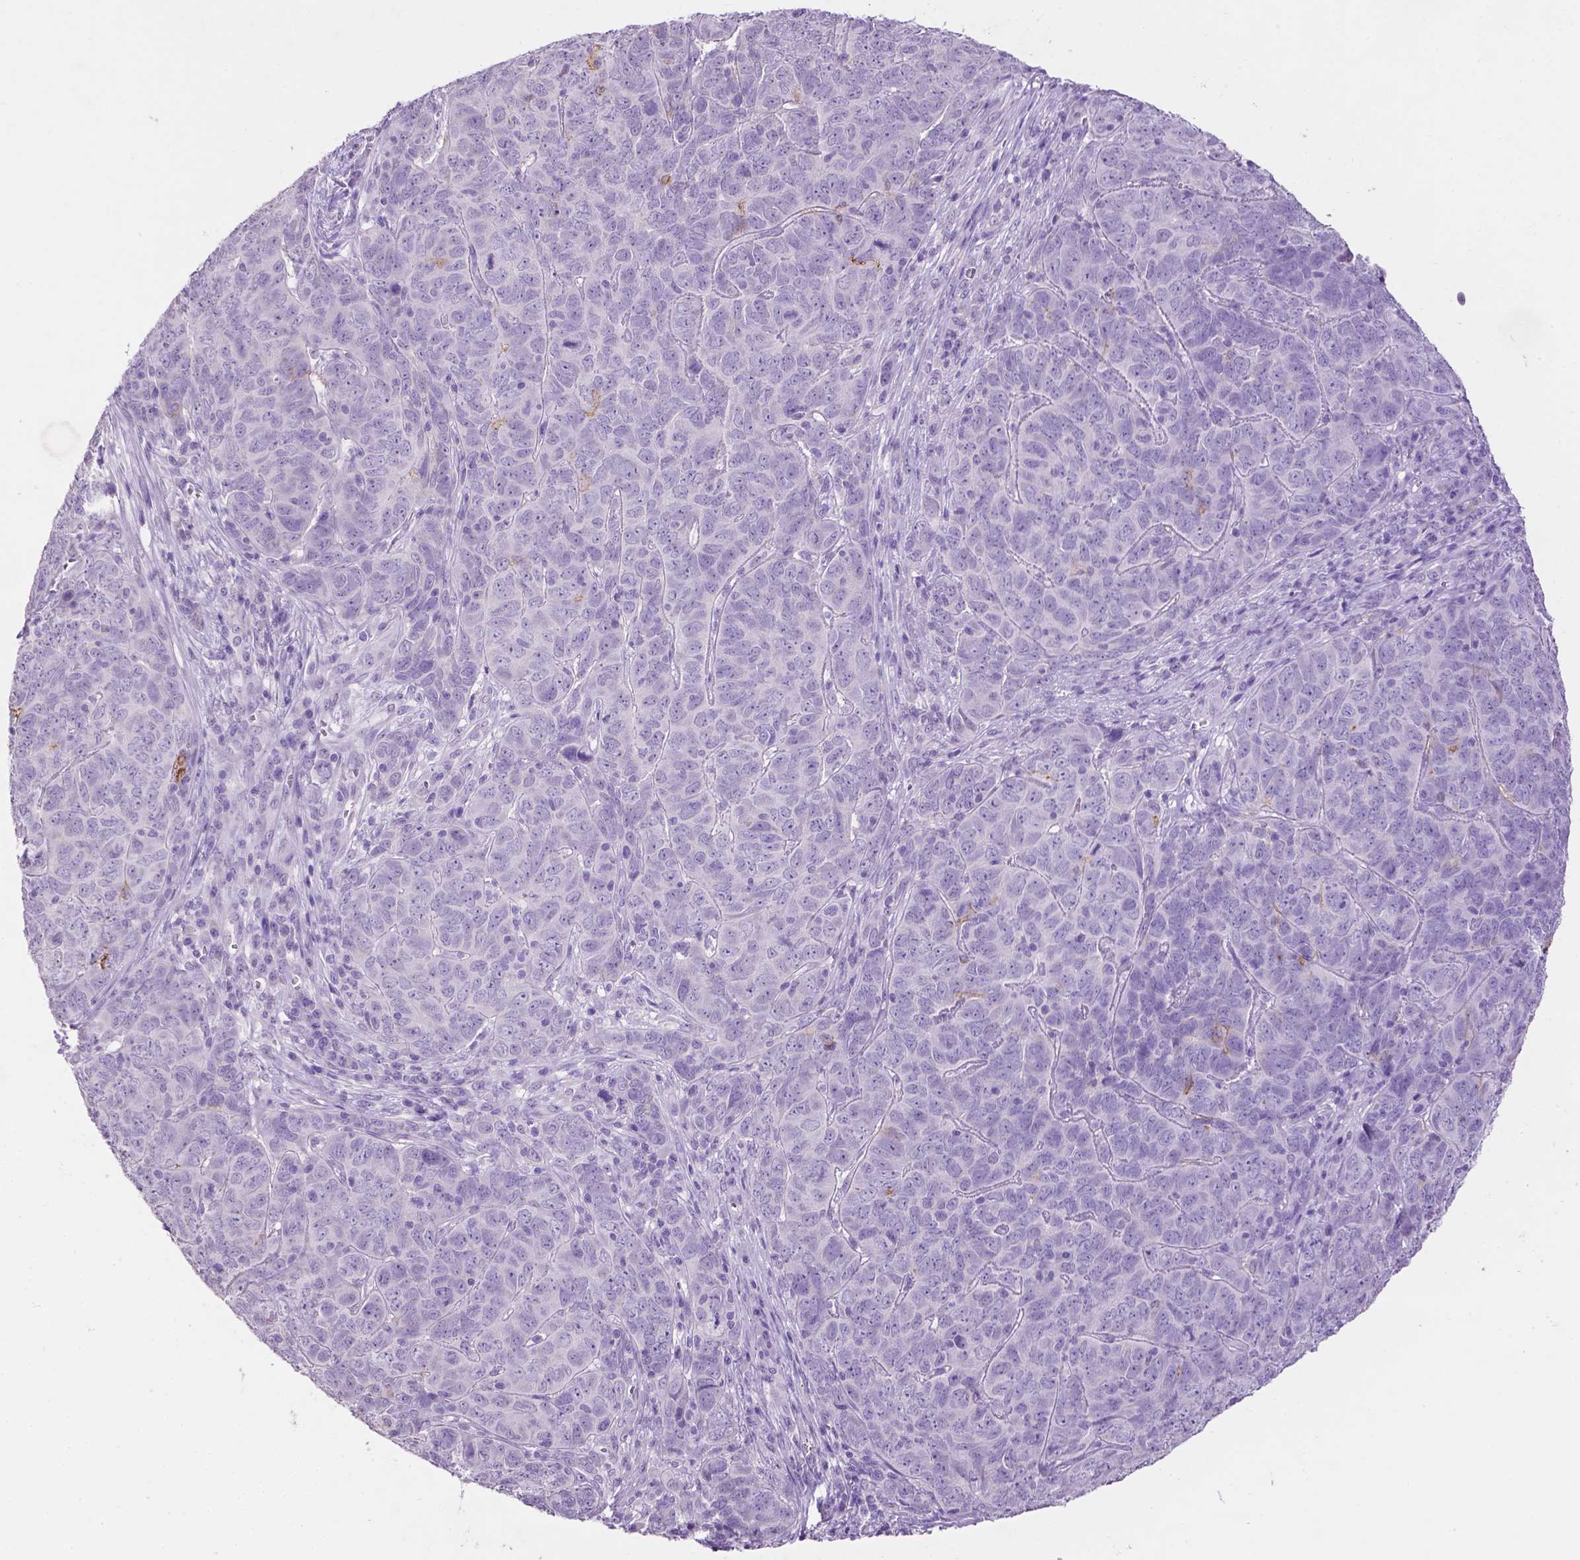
{"staining": {"intensity": "negative", "quantity": "none", "location": "none"}, "tissue": "skin cancer", "cell_type": "Tumor cells", "image_type": "cancer", "snomed": [{"axis": "morphology", "description": "Squamous cell carcinoma, NOS"}, {"axis": "topography", "description": "Skin"}, {"axis": "topography", "description": "Anal"}], "caption": "A micrograph of human skin cancer is negative for staining in tumor cells. Brightfield microscopy of immunohistochemistry (IHC) stained with DAB (3,3'-diaminobenzidine) (brown) and hematoxylin (blue), captured at high magnification.", "gene": "TACSTD2", "patient": {"sex": "female", "age": 51}}